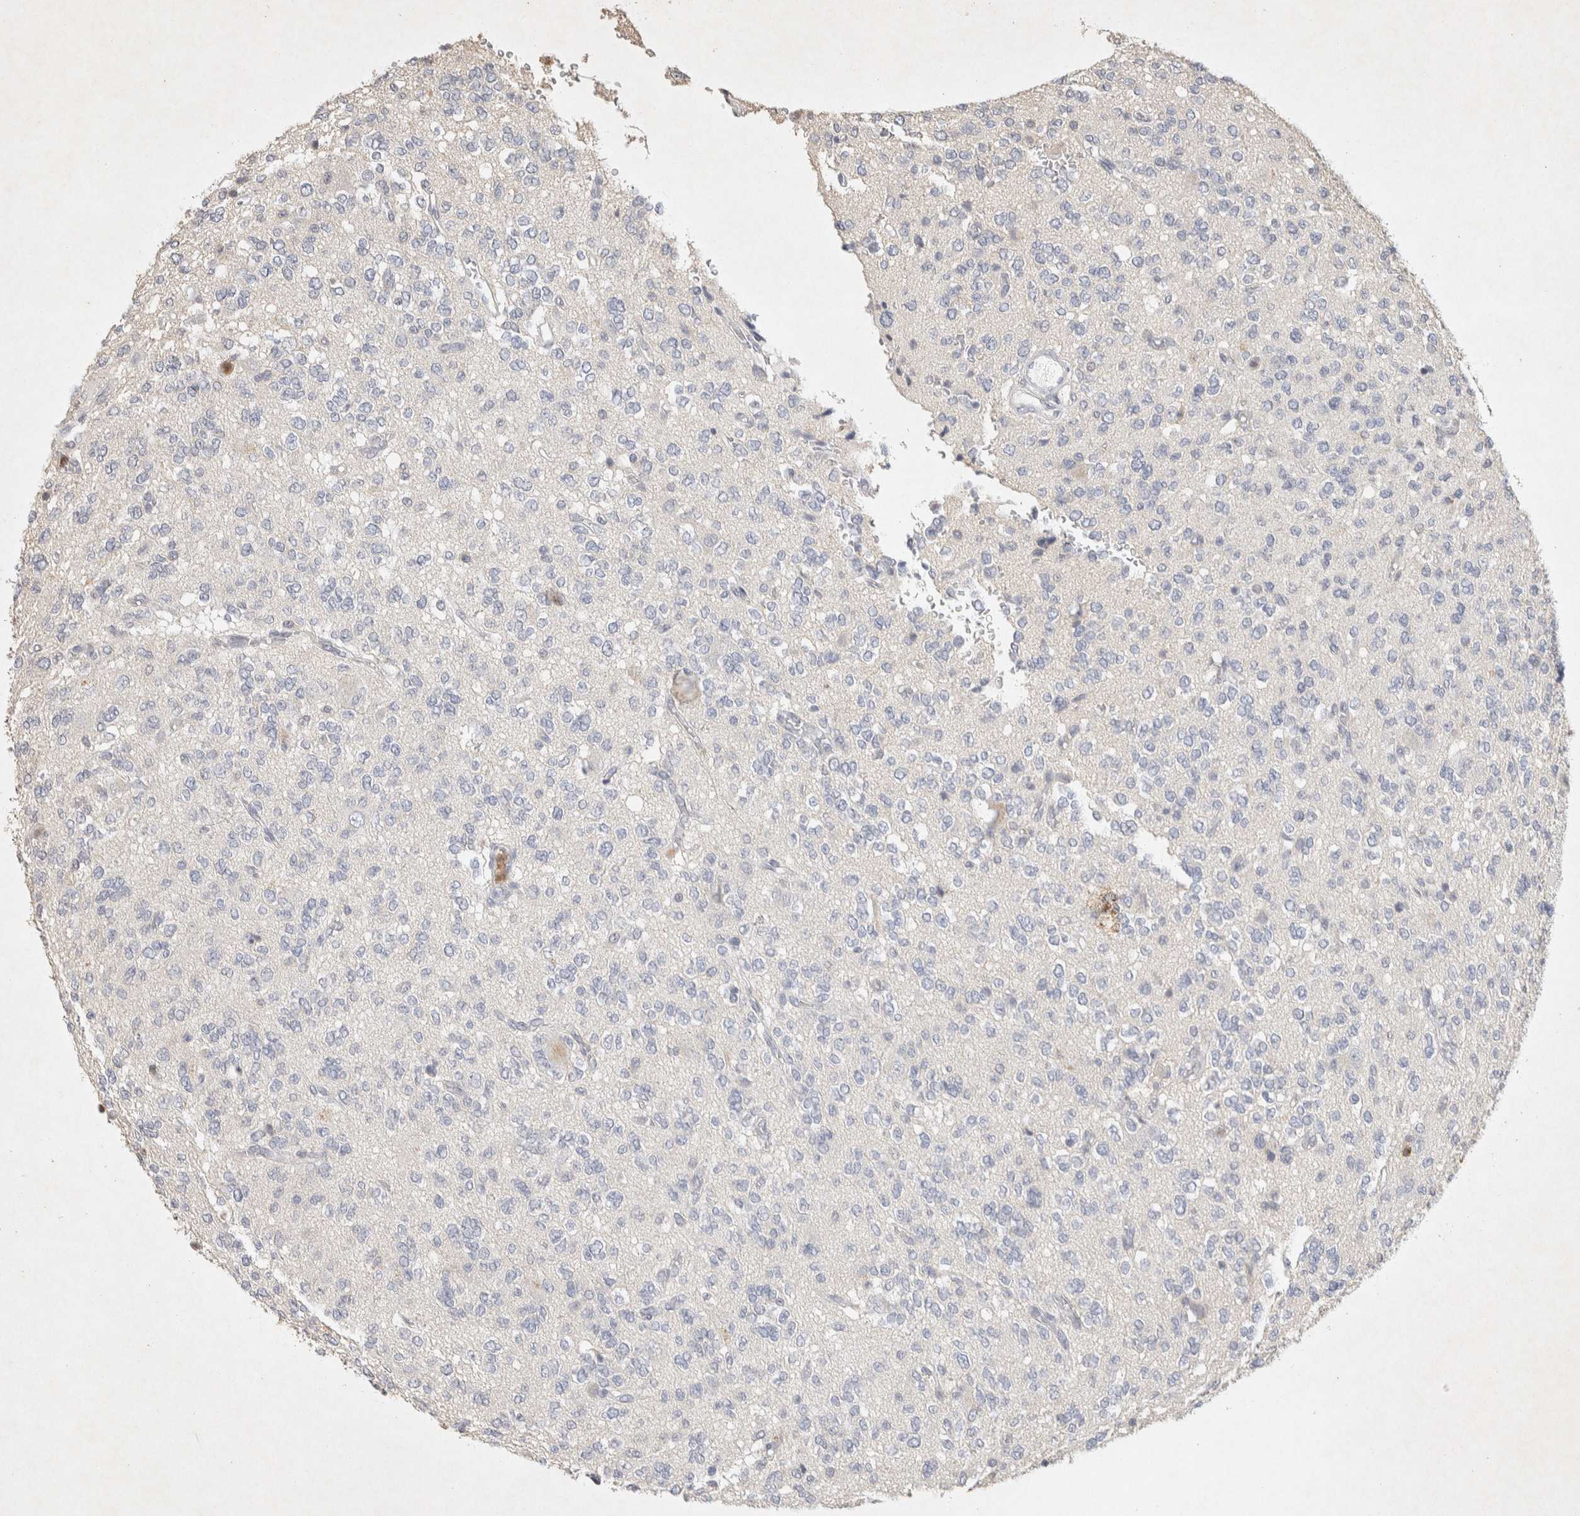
{"staining": {"intensity": "negative", "quantity": "none", "location": "none"}, "tissue": "glioma", "cell_type": "Tumor cells", "image_type": "cancer", "snomed": [{"axis": "morphology", "description": "Glioma, malignant, Low grade"}, {"axis": "topography", "description": "Brain"}], "caption": "Glioma stained for a protein using IHC reveals no expression tumor cells.", "gene": "RAC2", "patient": {"sex": "male", "age": 38}}